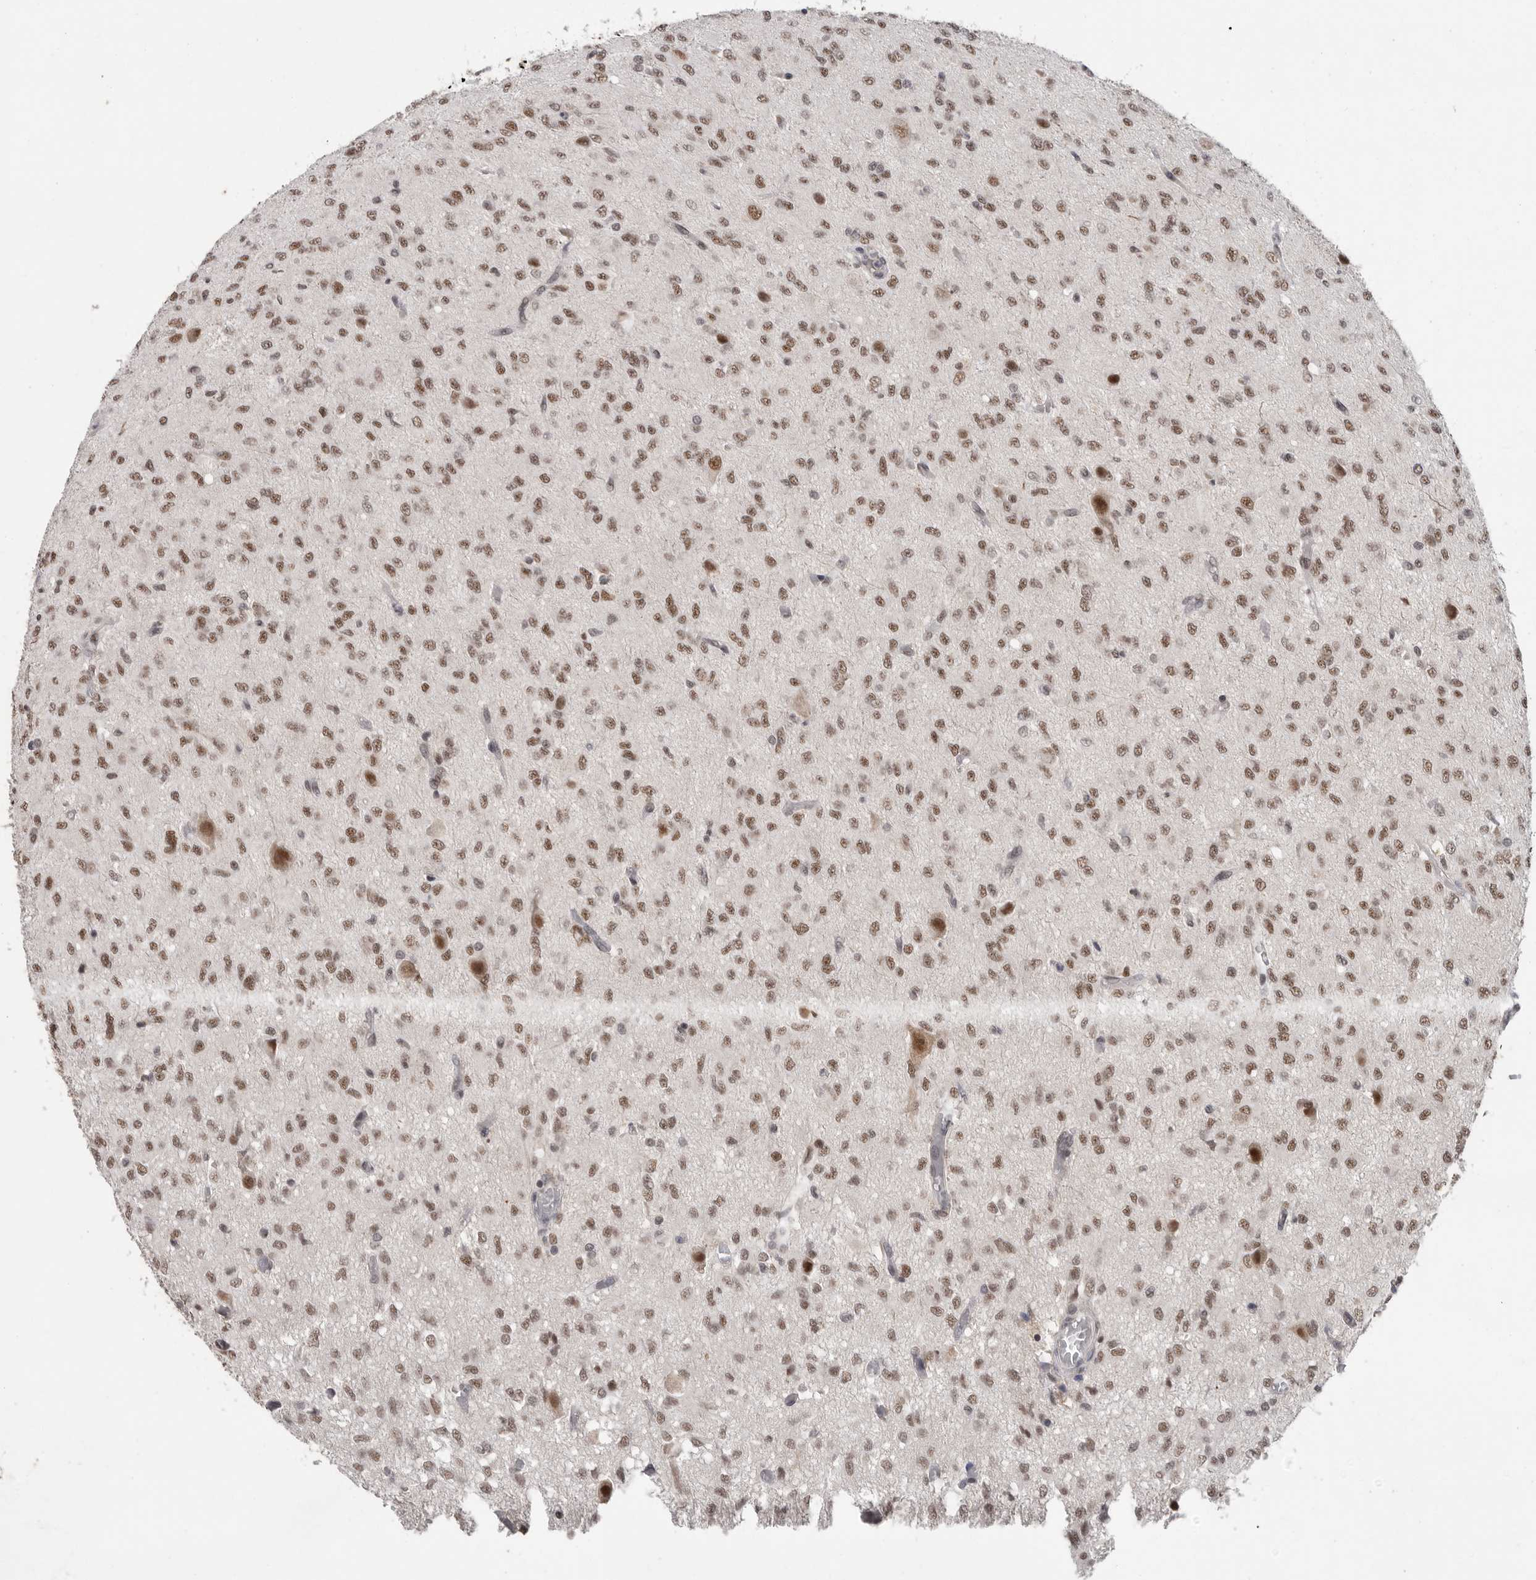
{"staining": {"intensity": "moderate", "quantity": ">75%", "location": "nuclear"}, "tissue": "glioma", "cell_type": "Tumor cells", "image_type": "cancer", "snomed": [{"axis": "morphology", "description": "Glioma, malignant, High grade"}, {"axis": "topography", "description": "Brain"}], "caption": "A micrograph of malignant glioma (high-grade) stained for a protein displays moderate nuclear brown staining in tumor cells.", "gene": "PPP1R10", "patient": {"sex": "female", "age": 59}}